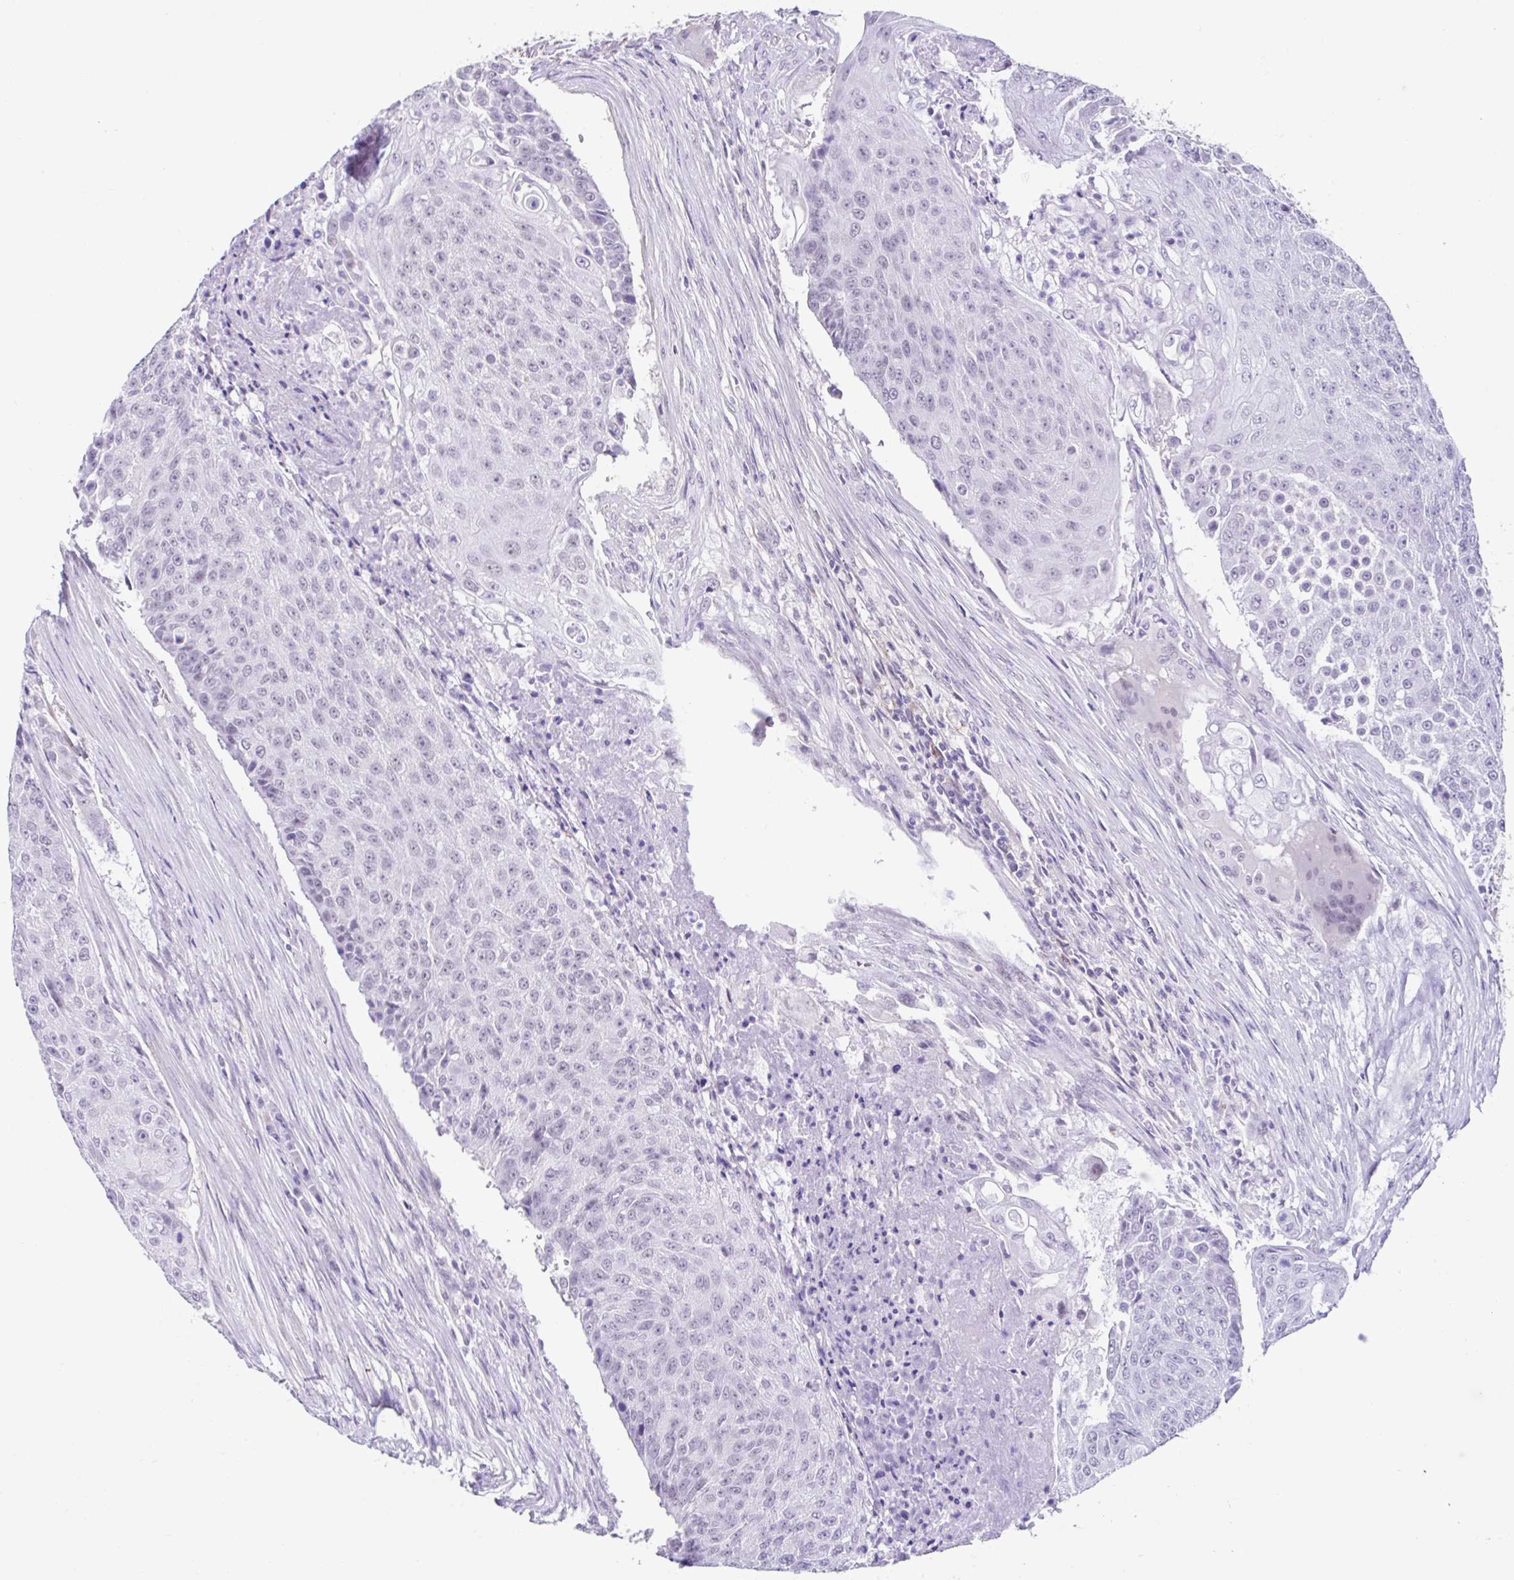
{"staining": {"intensity": "negative", "quantity": "none", "location": "none"}, "tissue": "urothelial cancer", "cell_type": "Tumor cells", "image_type": "cancer", "snomed": [{"axis": "morphology", "description": "Urothelial carcinoma, High grade"}, {"axis": "topography", "description": "Urinary bladder"}], "caption": "Immunohistochemistry (IHC) image of neoplastic tissue: high-grade urothelial carcinoma stained with DAB demonstrates no significant protein expression in tumor cells.", "gene": "DCAF17", "patient": {"sex": "female", "age": 63}}